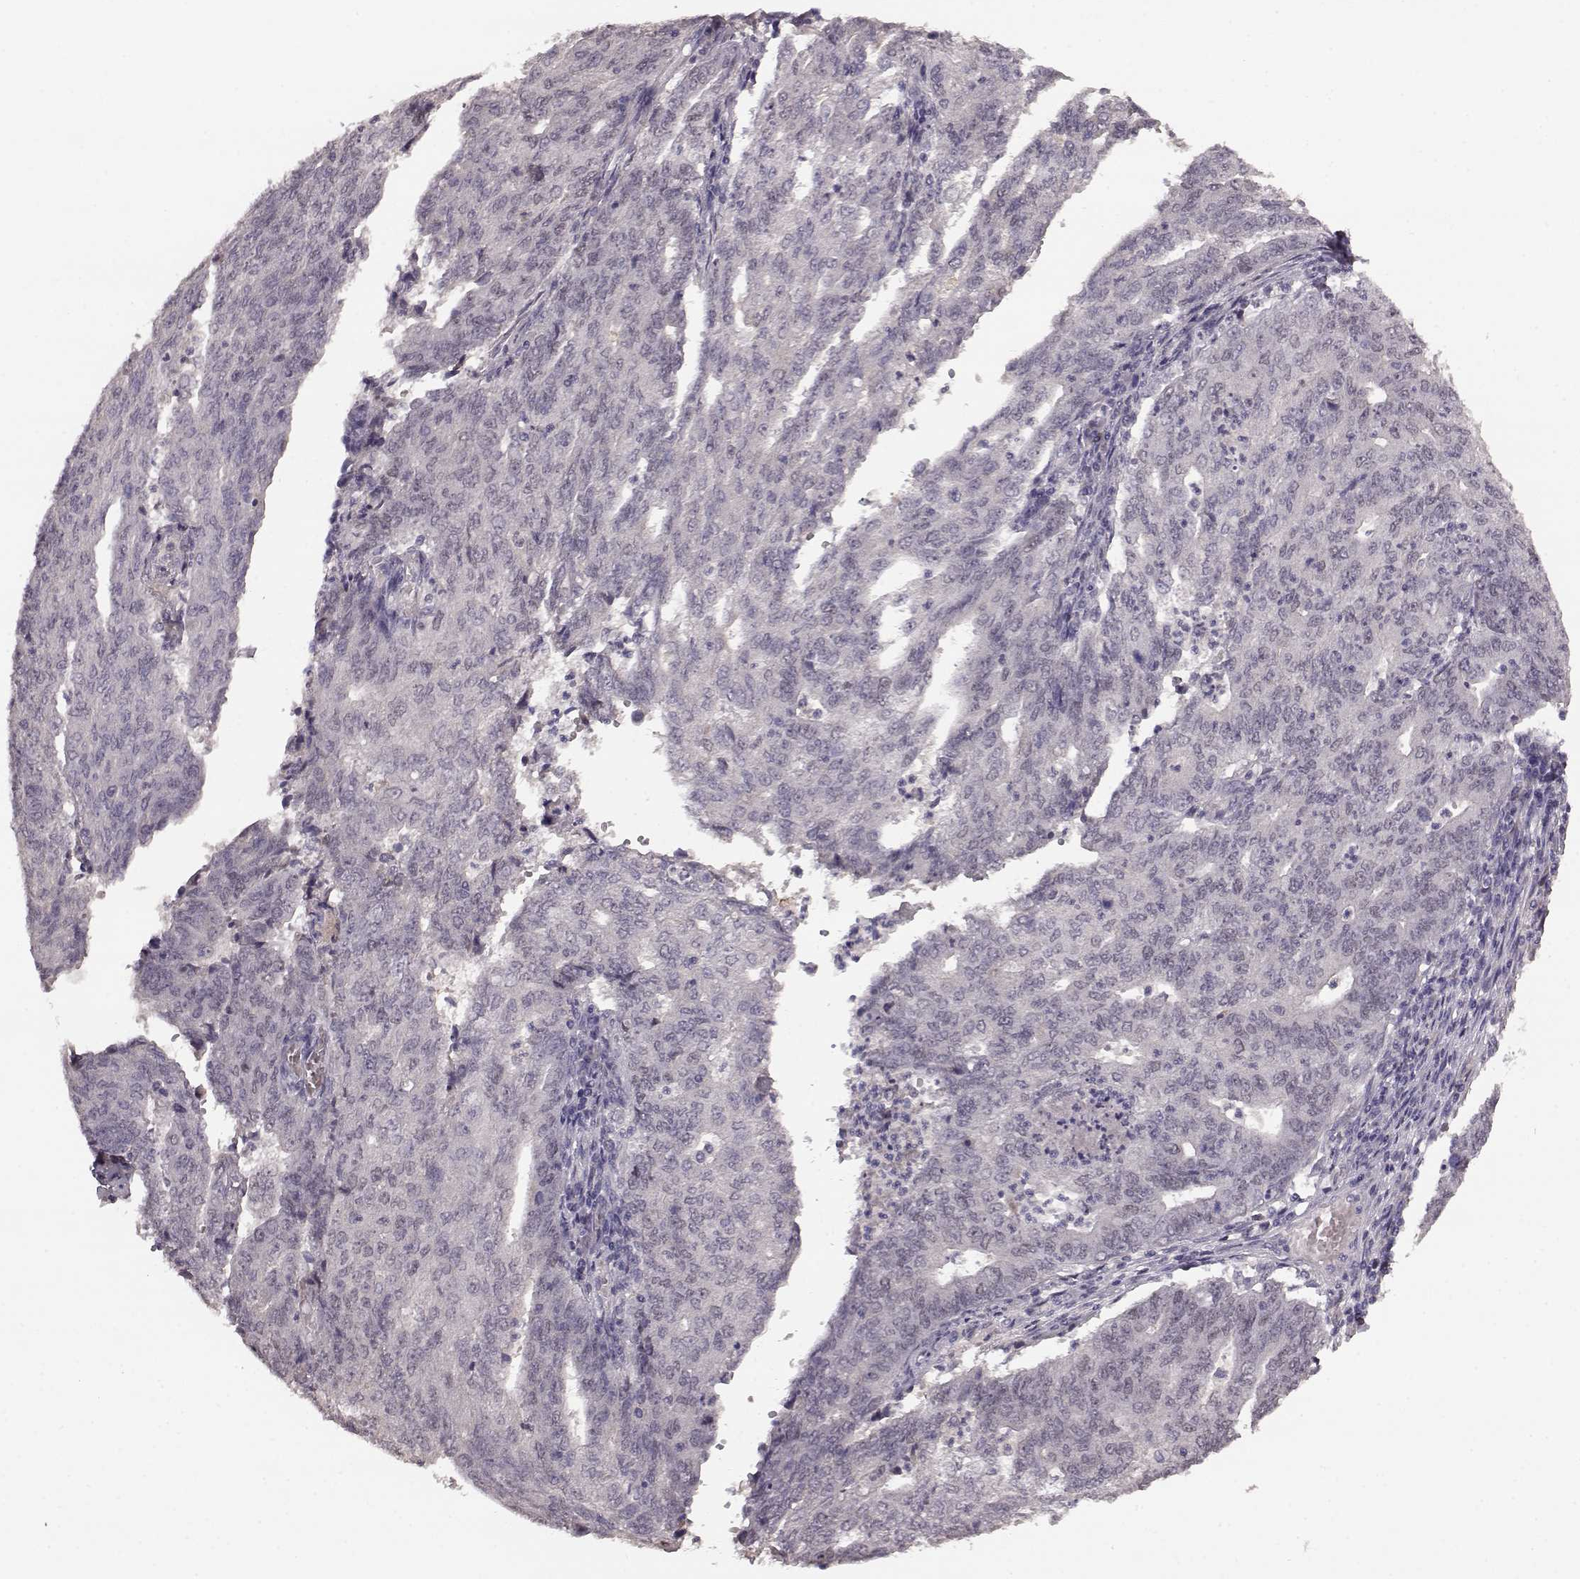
{"staining": {"intensity": "negative", "quantity": "none", "location": "none"}, "tissue": "endometrial cancer", "cell_type": "Tumor cells", "image_type": "cancer", "snomed": [{"axis": "morphology", "description": "Adenocarcinoma, NOS"}, {"axis": "topography", "description": "Endometrium"}], "caption": "Histopathology image shows no significant protein positivity in tumor cells of endometrial cancer.", "gene": "SLC52A3", "patient": {"sex": "female", "age": 82}}